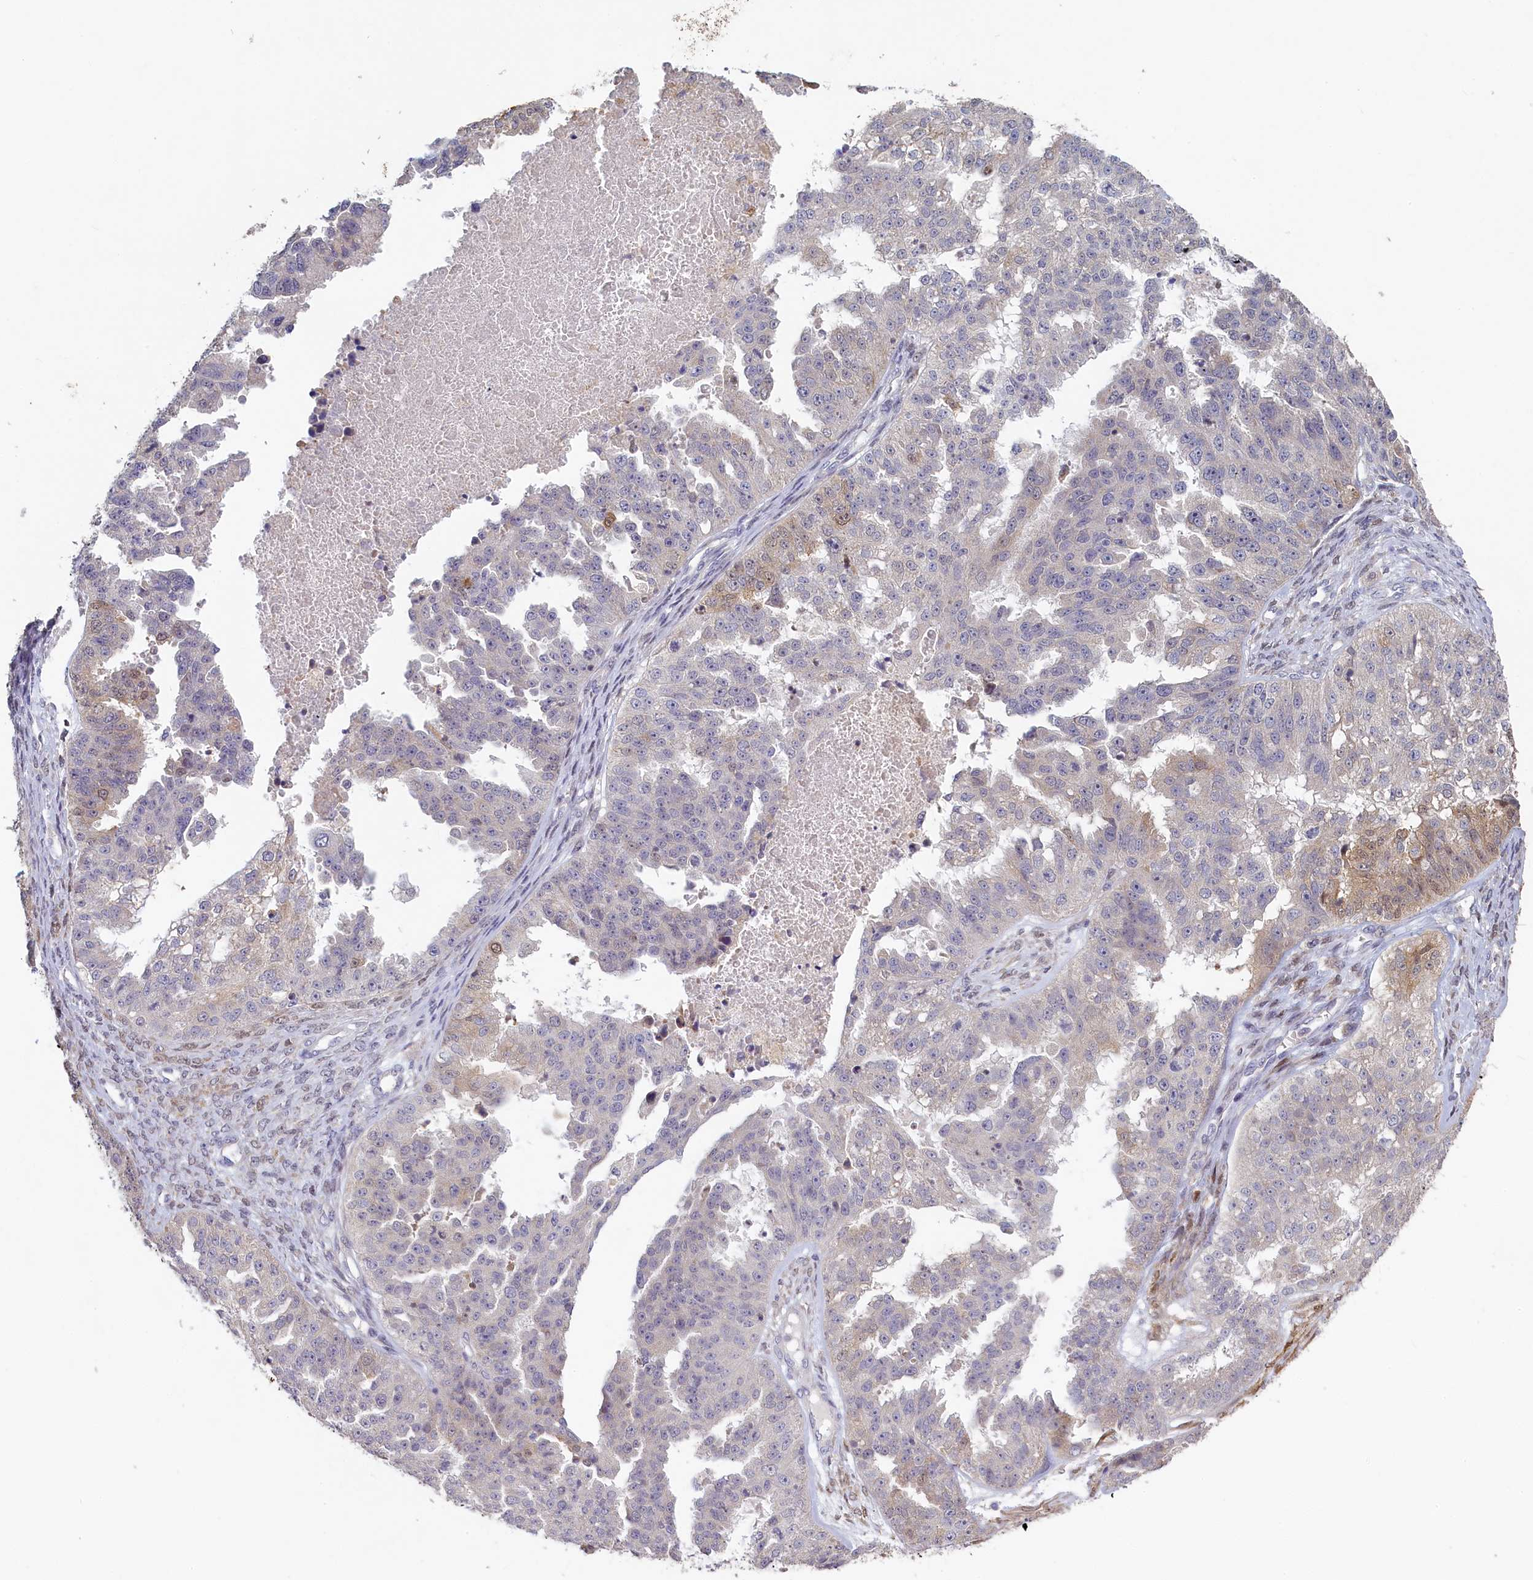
{"staining": {"intensity": "moderate", "quantity": "<25%", "location": "cytoplasmic/membranous,nuclear"}, "tissue": "ovarian cancer", "cell_type": "Tumor cells", "image_type": "cancer", "snomed": [{"axis": "morphology", "description": "Cystadenocarcinoma, serous, NOS"}, {"axis": "topography", "description": "Ovary"}], "caption": "This photomicrograph reveals immunohistochemistry staining of human serous cystadenocarcinoma (ovarian), with low moderate cytoplasmic/membranous and nuclear positivity in about <25% of tumor cells.", "gene": "UCHL3", "patient": {"sex": "female", "age": 58}}